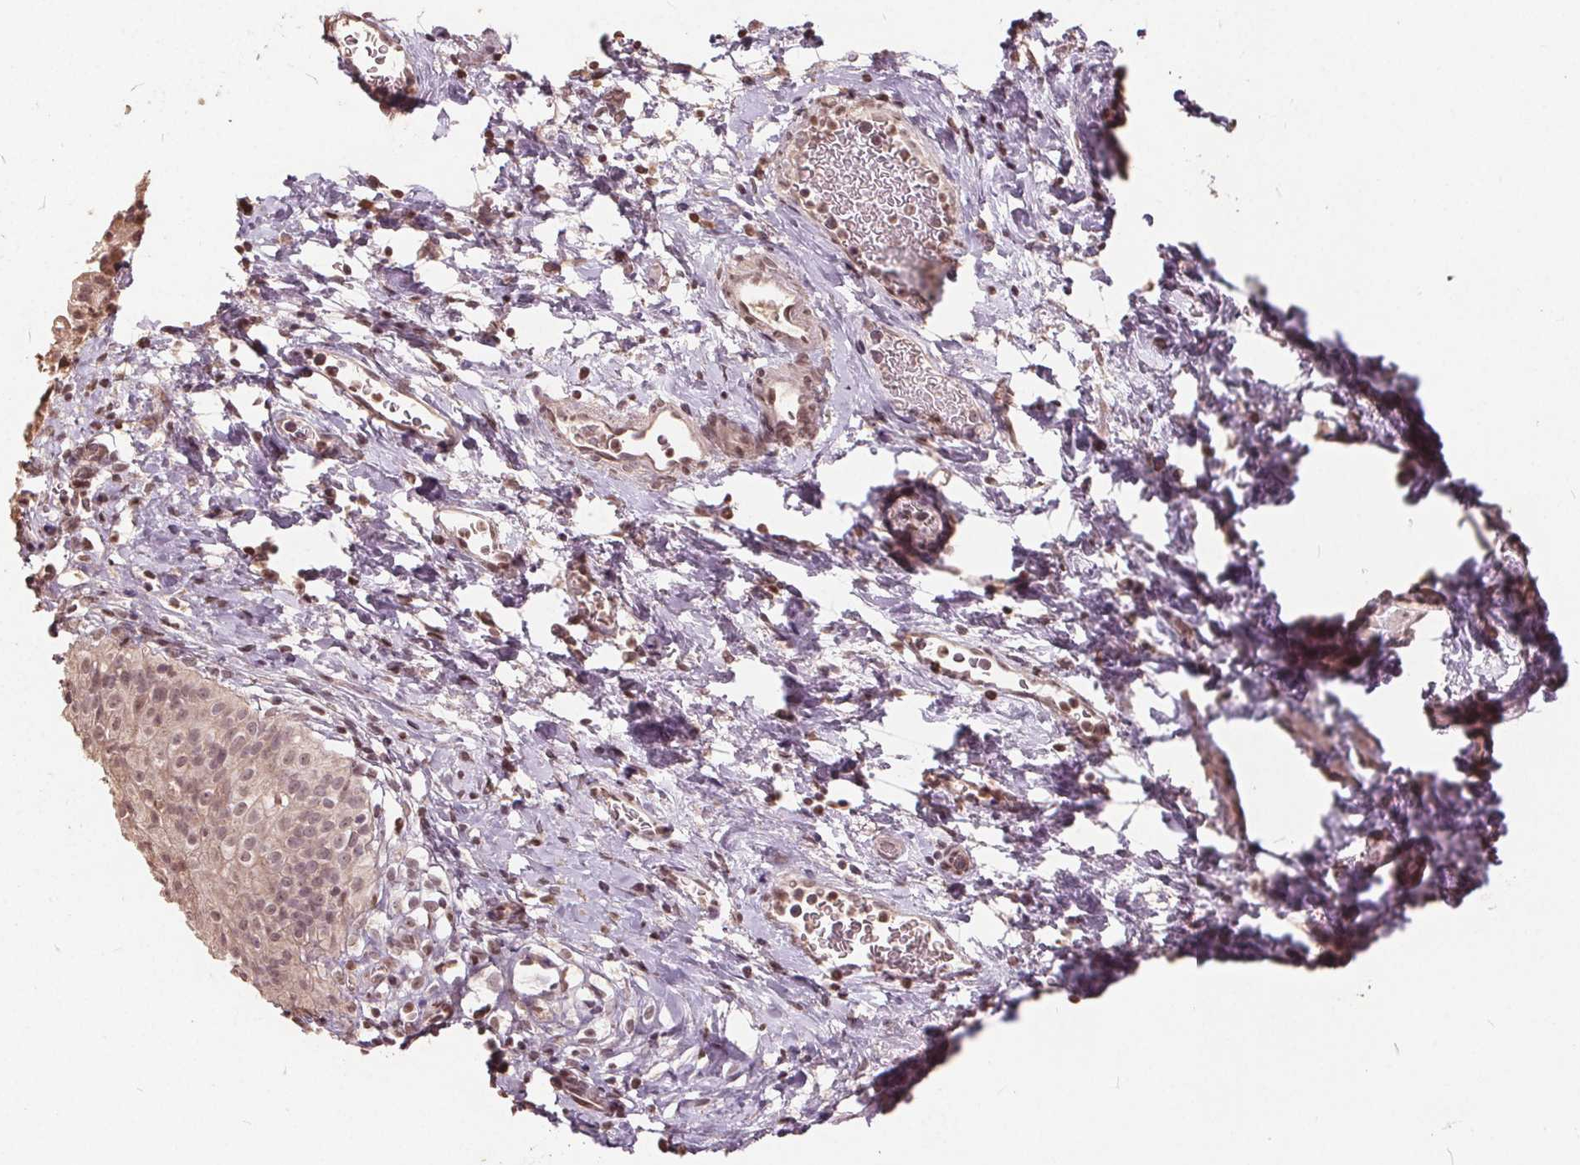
{"staining": {"intensity": "weak", "quantity": ">75%", "location": "cytoplasmic/membranous,nuclear"}, "tissue": "urinary bladder", "cell_type": "Urothelial cells", "image_type": "normal", "snomed": [{"axis": "morphology", "description": "Normal tissue, NOS"}, {"axis": "topography", "description": "Urinary bladder"}], "caption": "IHC micrograph of normal urinary bladder stained for a protein (brown), which reveals low levels of weak cytoplasmic/membranous,nuclear staining in about >75% of urothelial cells.", "gene": "DNMT3B", "patient": {"sex": "male", "age": 76}}